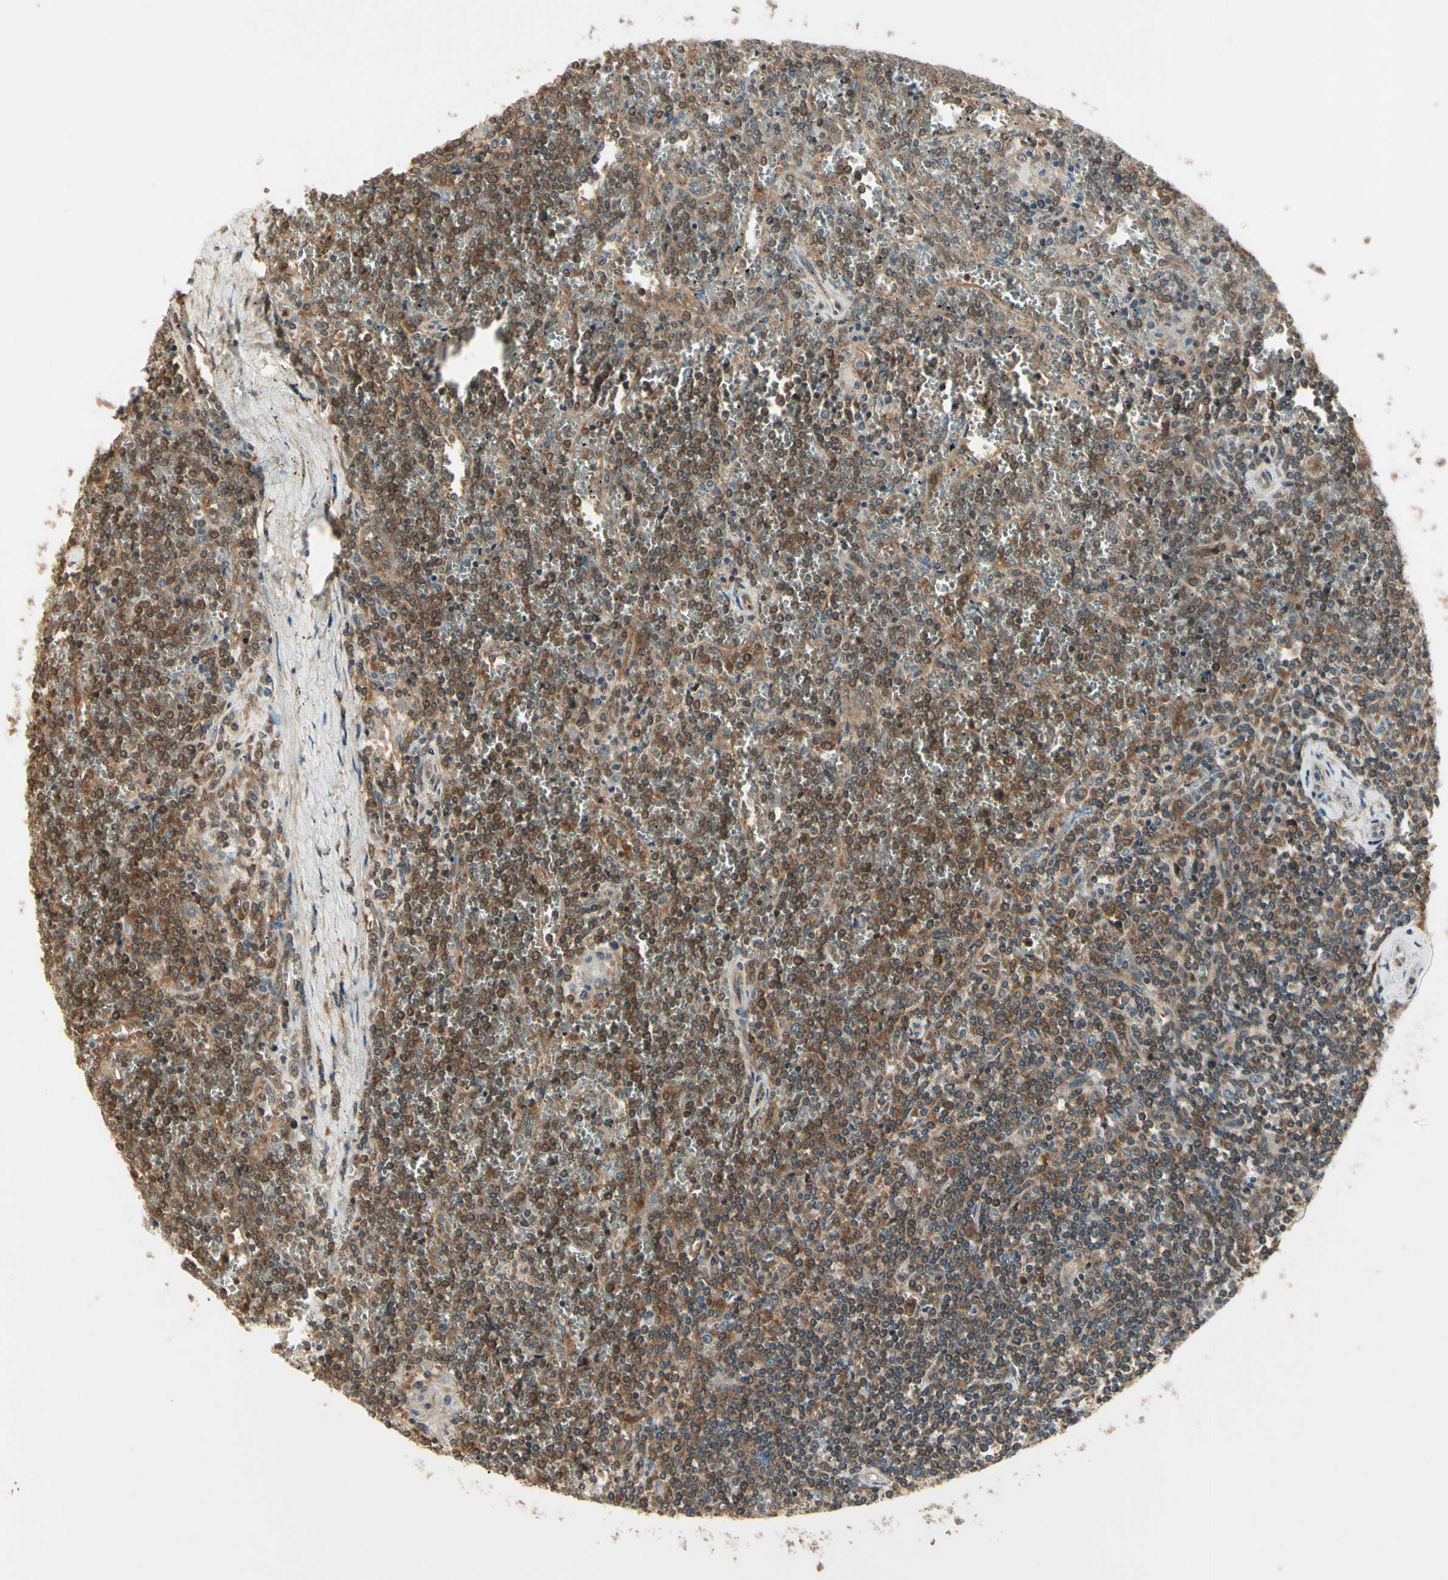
{"staining": {"intensity": "strong", "quantity": ">75%", "location": "cytoplasmic/membranous"}, "tissue": "lymphoma", "cell_type": "Tumor cells", "image_type": "cancer", "snomed": [{"axis": "morphology", "description": "Malignant lymphoma, non-Hodgkin's type, Low grade"}, {"axis": "topography", "description": "Spleen"}], "caption": "IHC histopathology image of human low-grade malignant lymphoma, non-Hodgkin's type stained for a protein (brown), which shows high levels of strong cytoplasmic/membranous expression in about >75% of tumor cells.", "gene": "CCT7", "patient": {"sex": "female", "age": 19}}